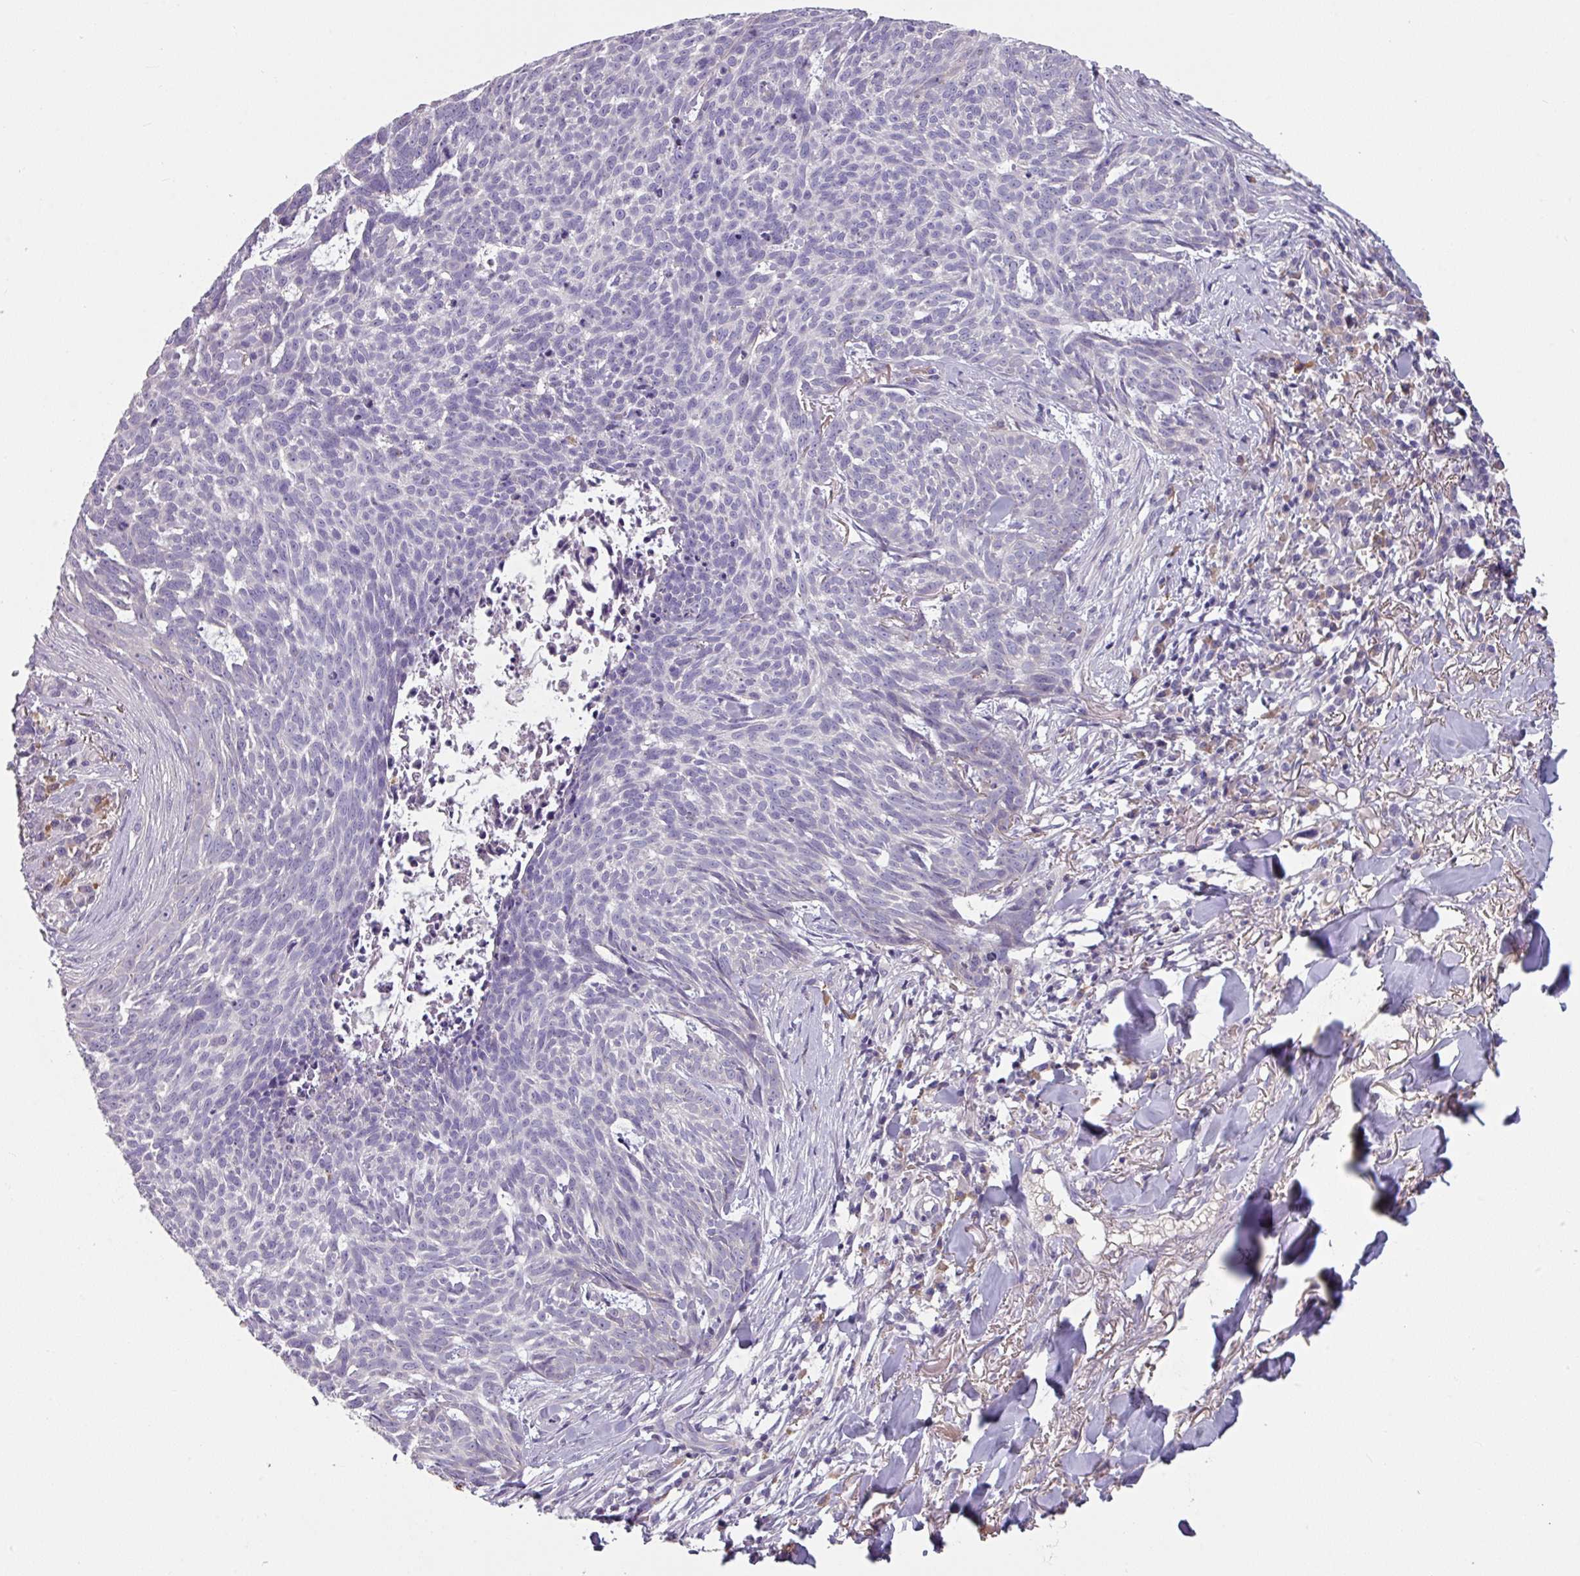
{"staining": {"intensity": "negative", "quantity": "none", "location": "none"}, "tissue": "skin cancer", "cell_type": "Tumor cells", "image_type": "cancer", "snomed": [{"axis": "morphology", "description": "Basal cell carcinoma"}, {"axis": "topography", "description": "Skin"}], "caption": "Tumor cells show no significant protein positivity in skin cancer. (Immunohistochemistry, brightfield microscopy, high magnification).", "gene": "TMEM132A", "patient": {"sex": "female", "age": 93}}